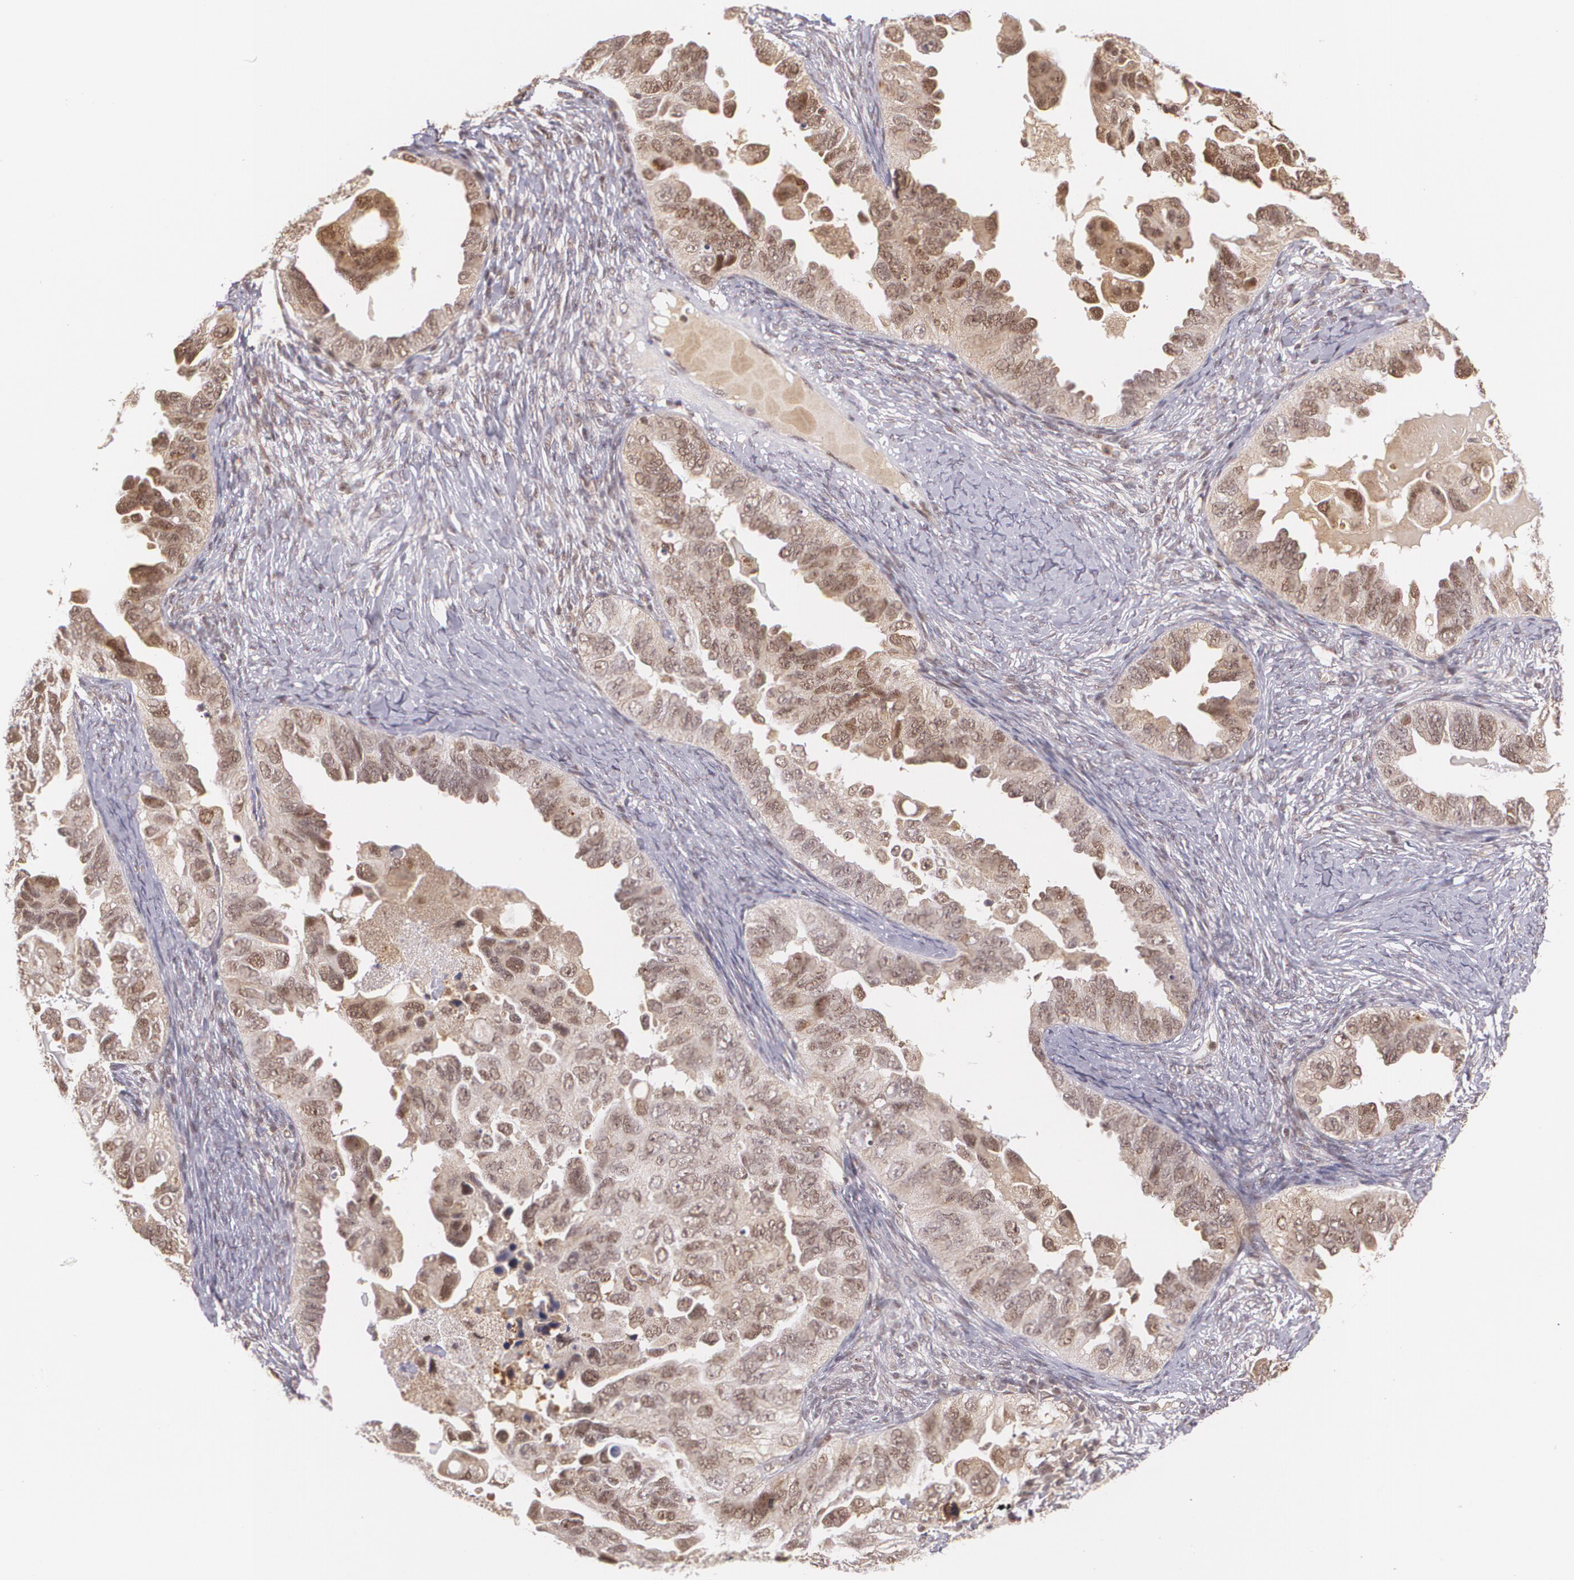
{"staining": {"intensity": "weak", "quantity": ">75%", "location": "cytoplasmic/membranous,nuclear"}, "tissue": "ovarian cancer", "cell_type": "Tumor cells", "image_type": "cancer", "snomed": [{"axis": "morphology", "description": "Cystadenocarcinoma, serous, NOS"}, {"axis": "topography", "description": "Ovary"}], "caption": "Immunohistochemical staining of ovarian serous cystadenocarcinoma reveals low levels of weak cytoplasmic/membranous and nuclear protein positivity in about >75% of tumor cells.", "gene": "CUL2", "patient": {"sex": "female", "age": 82}}